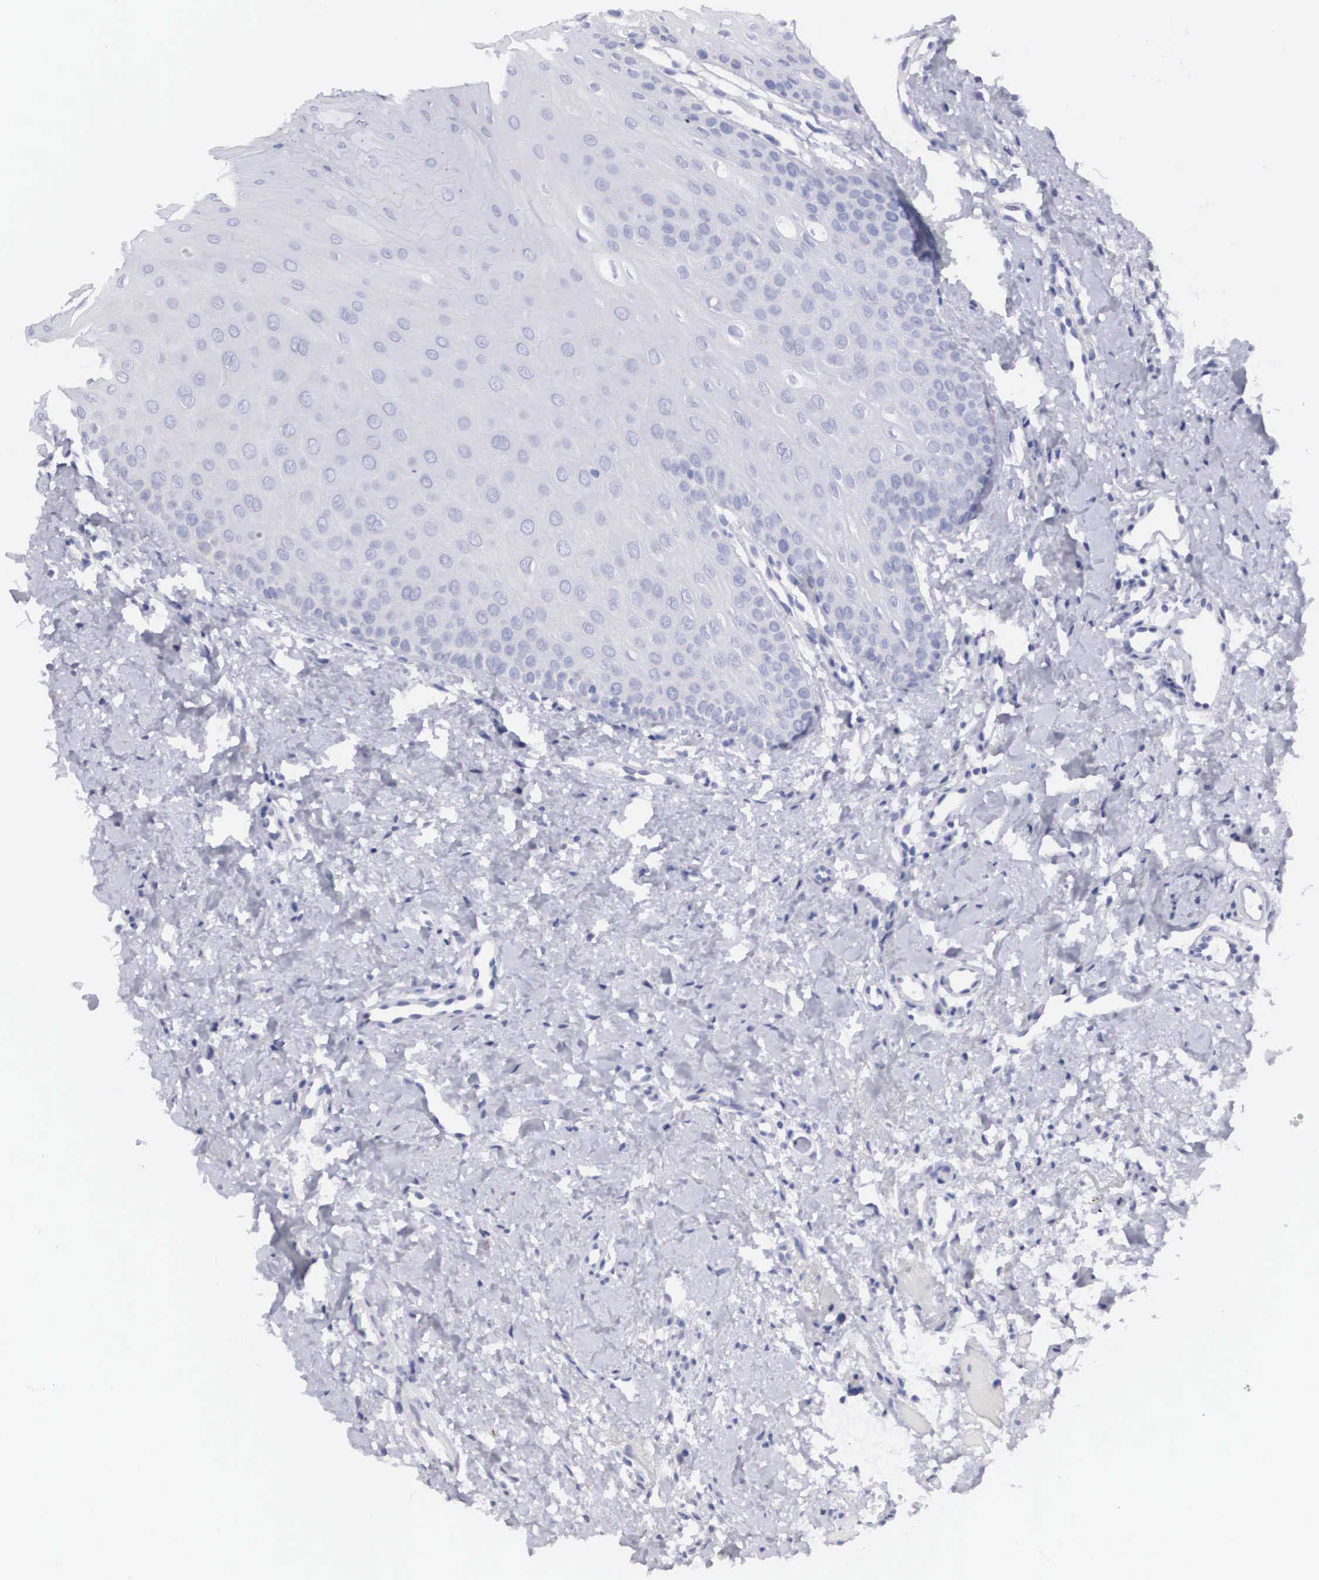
{"staining": {"intensity": "negative", "quantity": "none", "location": "none"}, "tissue": "oral mucosa", "cell_type": "Squamous epithelial cells", "image_type": "normal", "snomed": [{"axis": "morphology", "description": "Normal tissue, NOS"}, {"axis": "topography", "description": "Oral tissue"}], "caption": "A micrograph of human oral mucosa is negative for staining in squamous epithelial cells. Brightfield microscopy of immunohistochemistry (IHC) stained with DAB (3,3'-diaminobenzidine) (brown) and hematoxylin (blue), captured at high magnification.", "gene": "ARMCX3", "patient": {"sex": "female", "age": 23}}